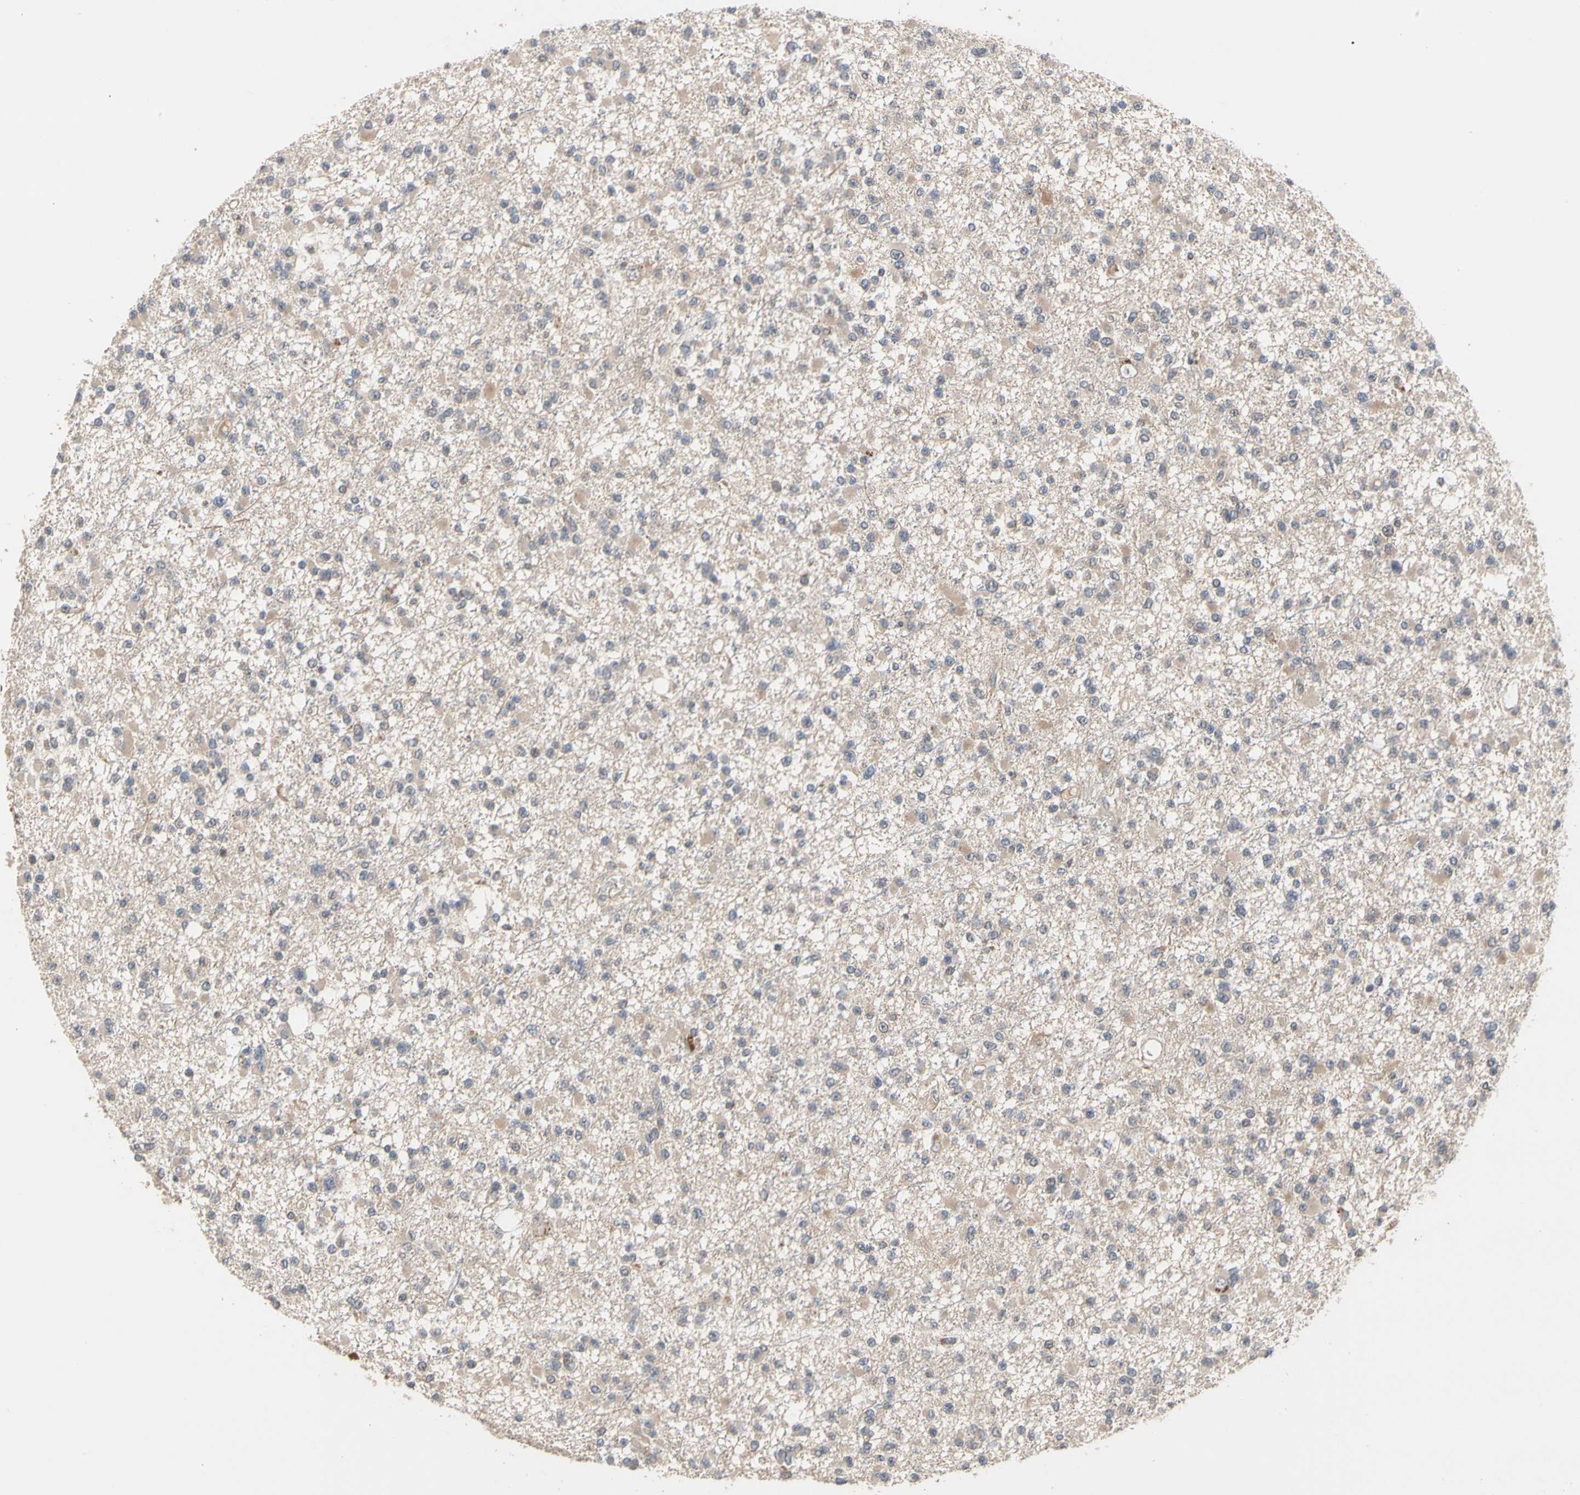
{"staining": {"intensity": "negative", "quantity": "none", "location": "none"}, "tissue": "glioma", "cell_type": "Tumor cells", "image_type": "cancer", "snomed": [{"axis": "morphology", "description": "Glioma, malignant, Low grade"}, {"axis": "topography", "description": "Brain"}], "caption": "Tumor cells show no significant protein positivity in malignant glioma (low-grade).", "gene": "CYTIP", "patient": {"sex": "female", "age": 22}}